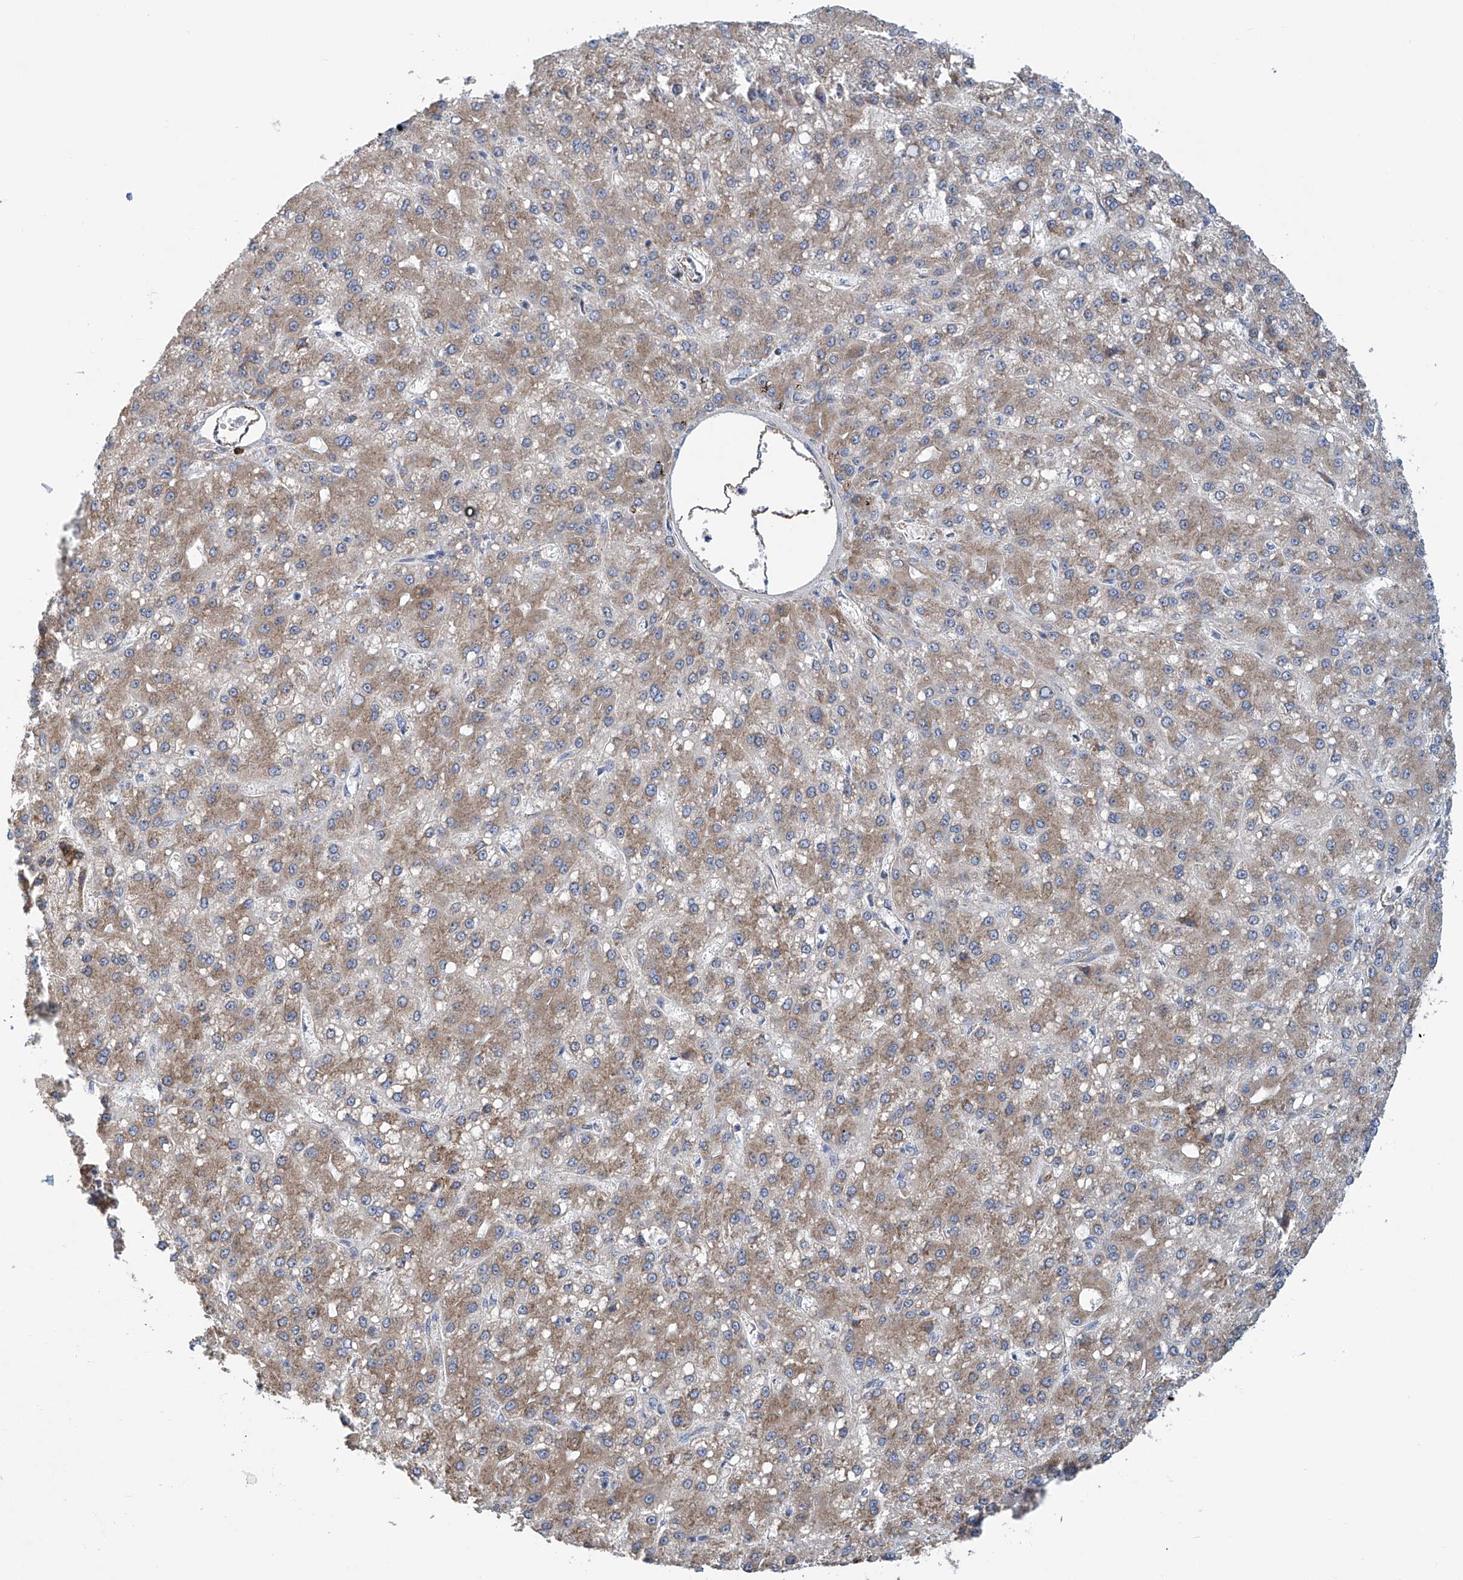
{"staining": {"intensity": "weak", "quantity": ">75%", "location": "cytoplasmic/membranous"}, "tissue": "liver cancer", "cell_type": "Tumor cells", "image_type": "cancer", "snomed": [{"axis": "morphology", "description": "Carcinoma, Hepatocellular, NOS"}, {"axis": "topography", "description": "Liver"}], "caption": "This is a micrograph of immunohistochemistry (IHC) staining of liver hepatocellular carcinoma, which shows weak expression in the cytoplasmic/membranous of tumor cells.", "gene": "SENP2", "patient": {"sex": "male", "age": 67}}